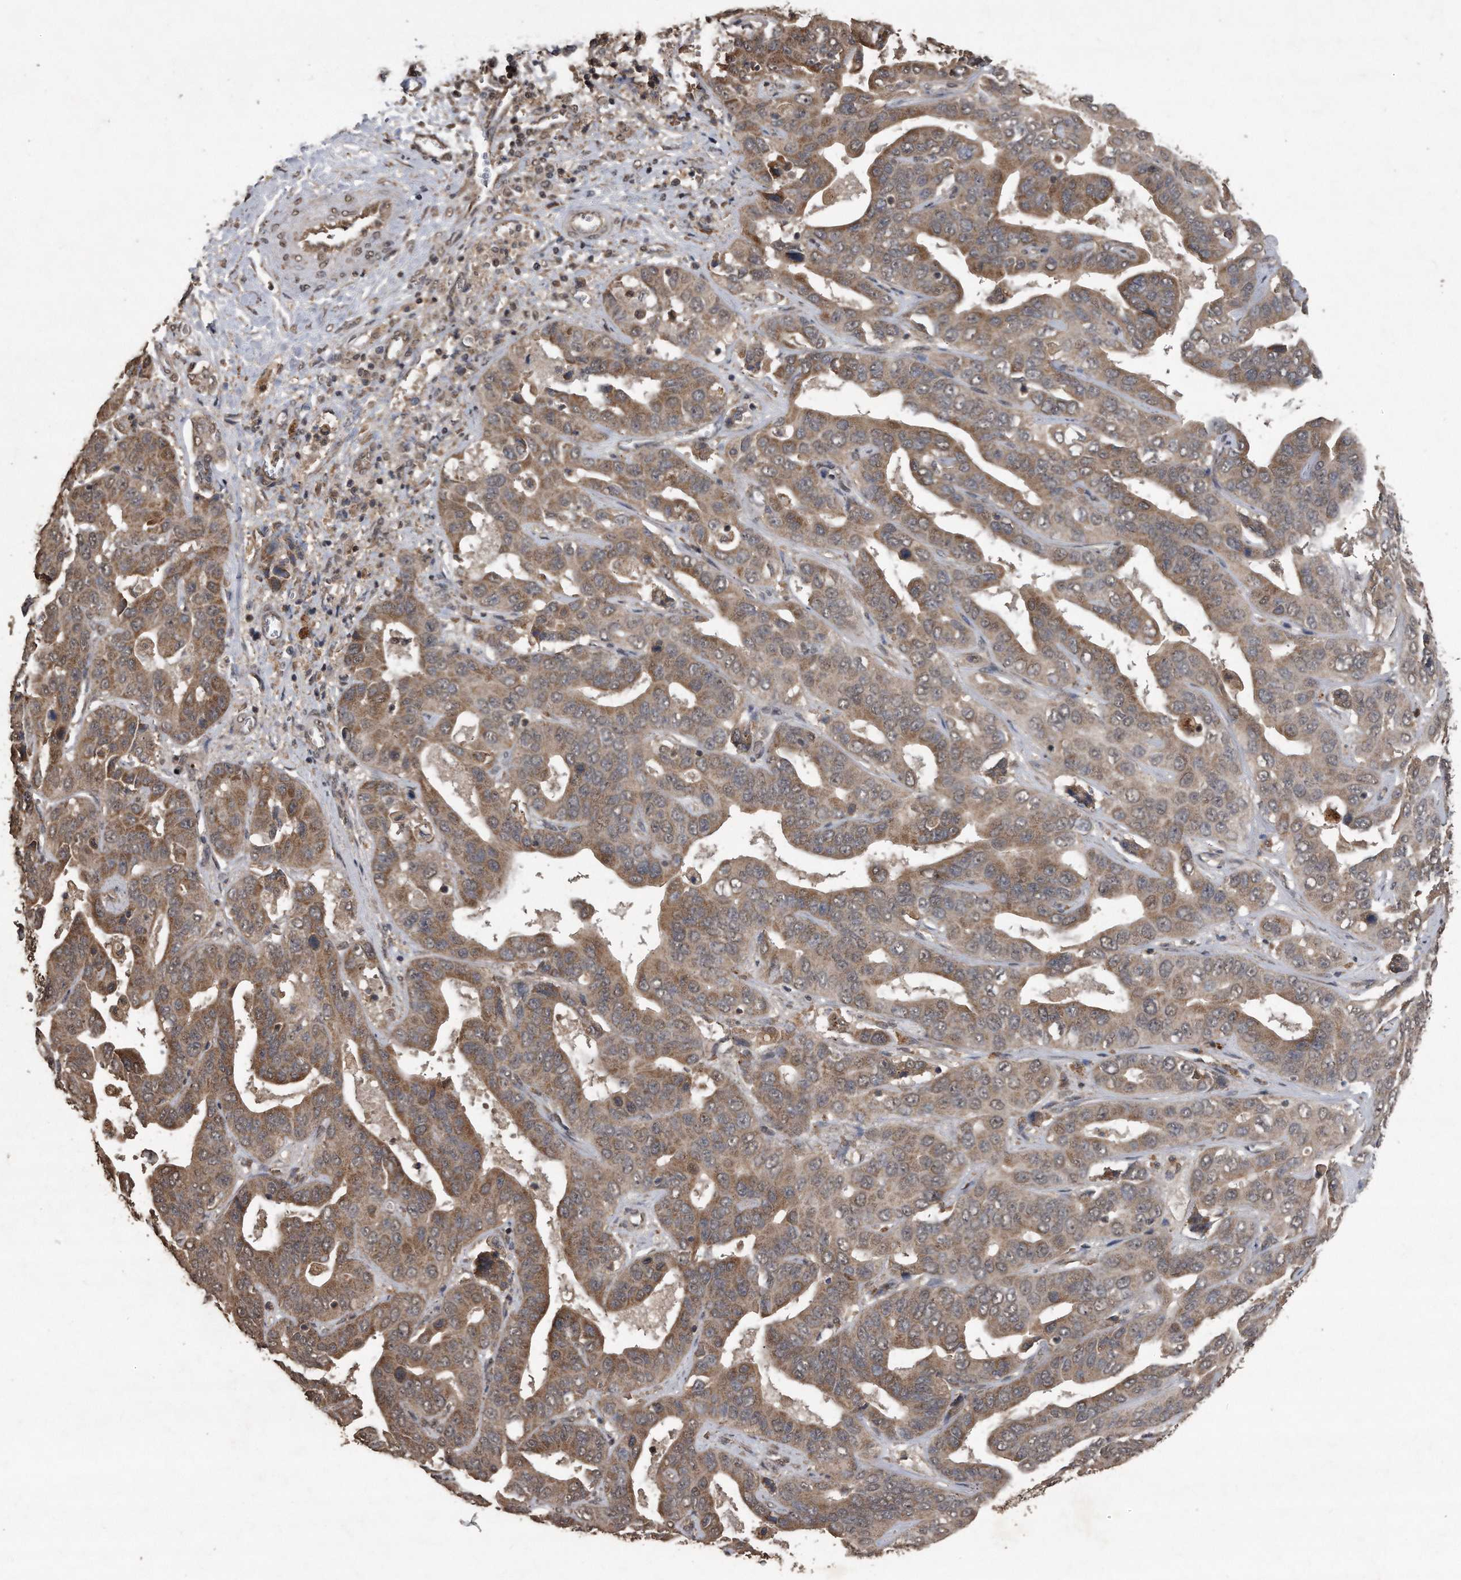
{"staining": {"intensity": "moderate", "quantity": ">75%", "location": "cytoplasmic/membranous"}, "tissue": "liver cancer", "cell_type": "Tumor cells", "image_type": "cancer", "snomed": [{"axis": "morphology", "description": "Cholangiocarcinoma"}, {"axis": "topography", "description": "Liver"}], "caption": "There is medium levels of moderate cytoplasmic/membranous staining in tumor cells of liver cancer (cholangiocarcinoma), as demonstrated by immunohistochemical staining (brown color).", "gene": "CRYZL1", "patient": {"sex": "female", "age": 52}}